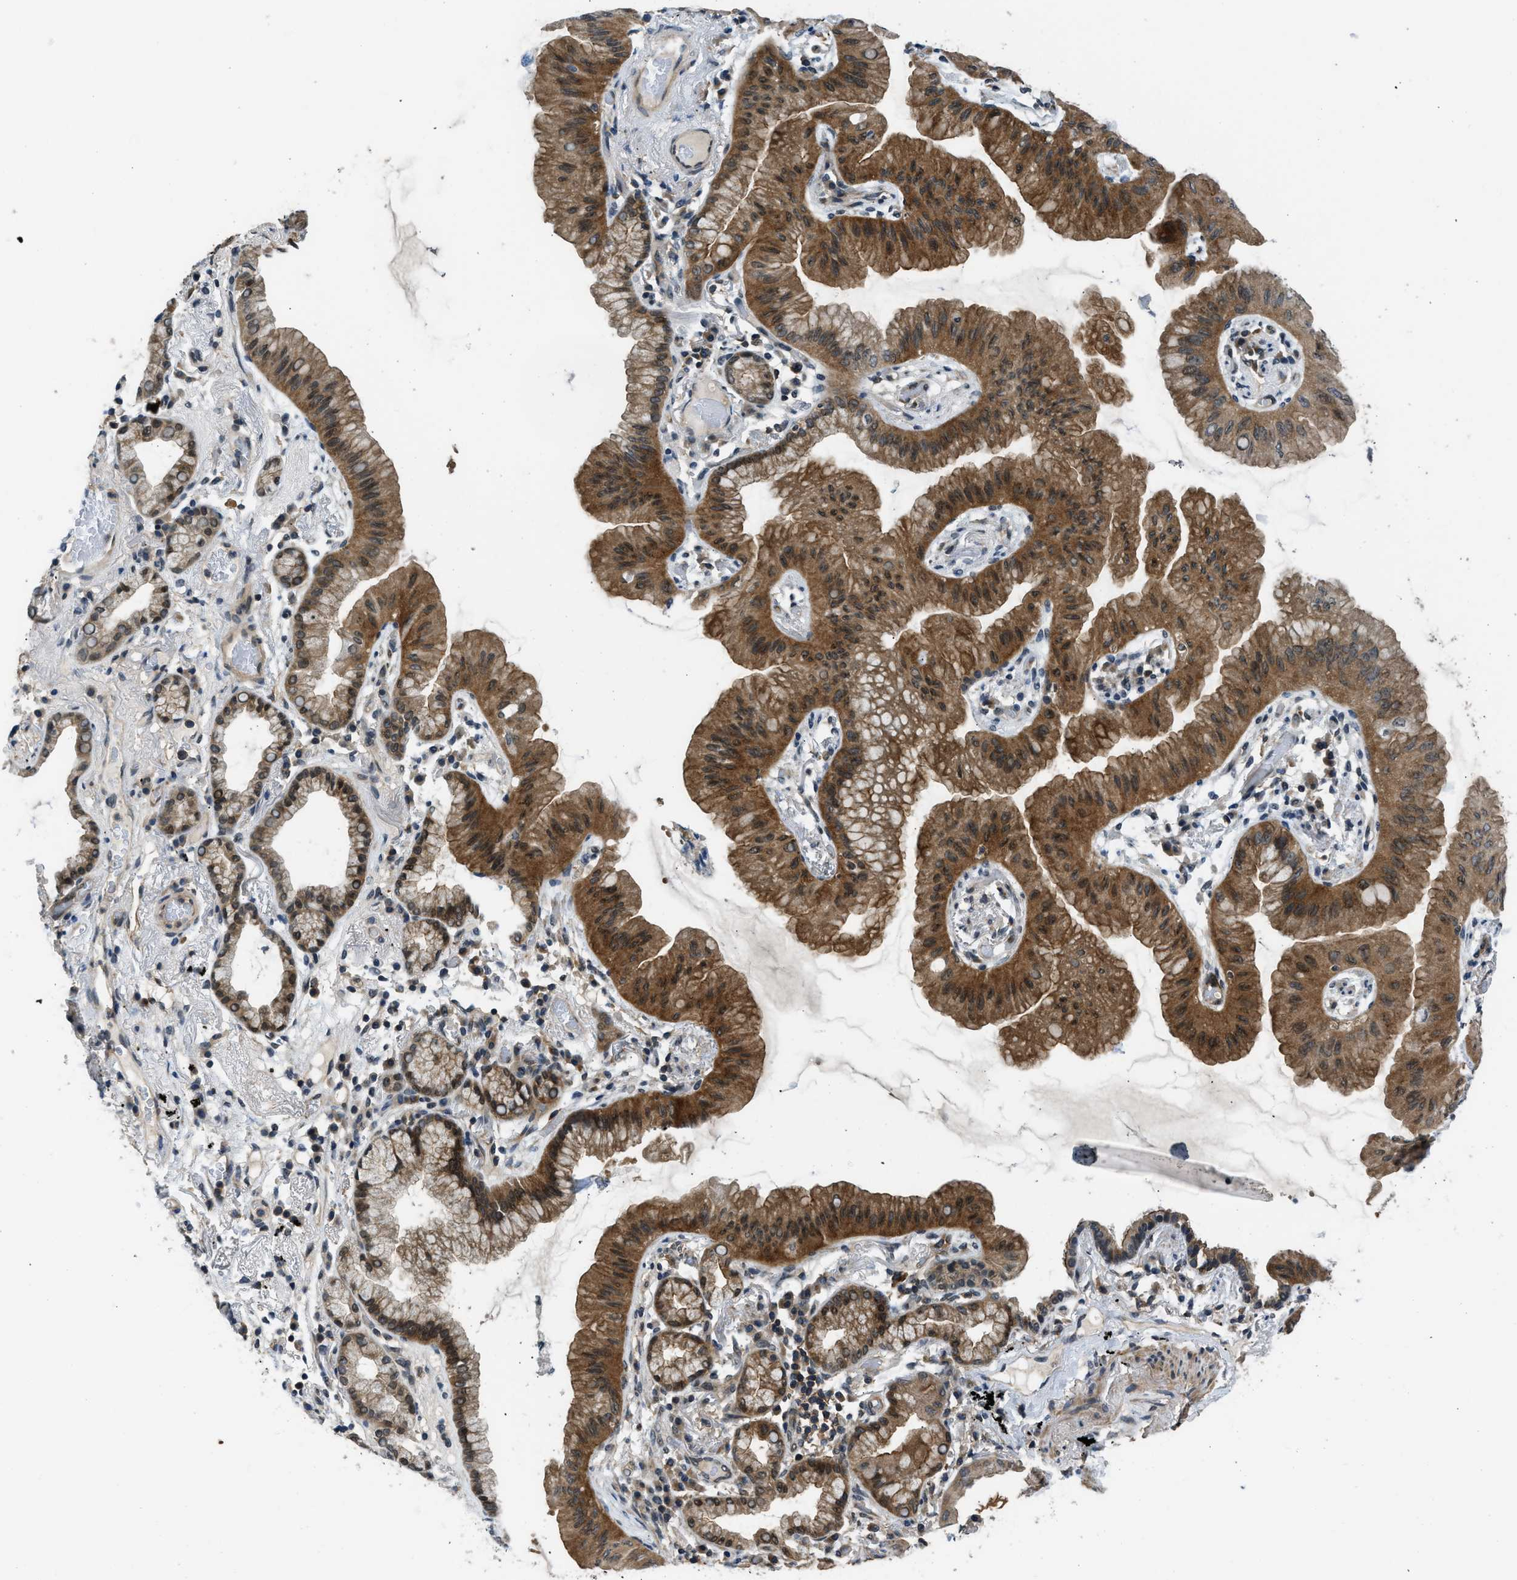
{"staining": {"intensity": "moderate", "quantity": ">75%", "location": "cytoplasmic/membranous"}, "tissue": "lung cancer", "cell_type": "Tumor cells", "image_type": "cancer", "snomed": [{"axis": "morphology", "description": "Normal tissue, NOS"}, {"axis": "morphology", "description": "Adenocarcinoma, NOS"}, {"axis": "topography", "description": "Bronchus"}, {"axis": "topography", "description": "Lung"}], "caption": "This is an image of immunohistochemistry staining of lung cancer (adenocarcinoma), which shows moderate positivity in the cytoplasmic/membranous of tumor cells.", "gene": "MTMR1", "patient": {"sex": "female", "age": 70}}